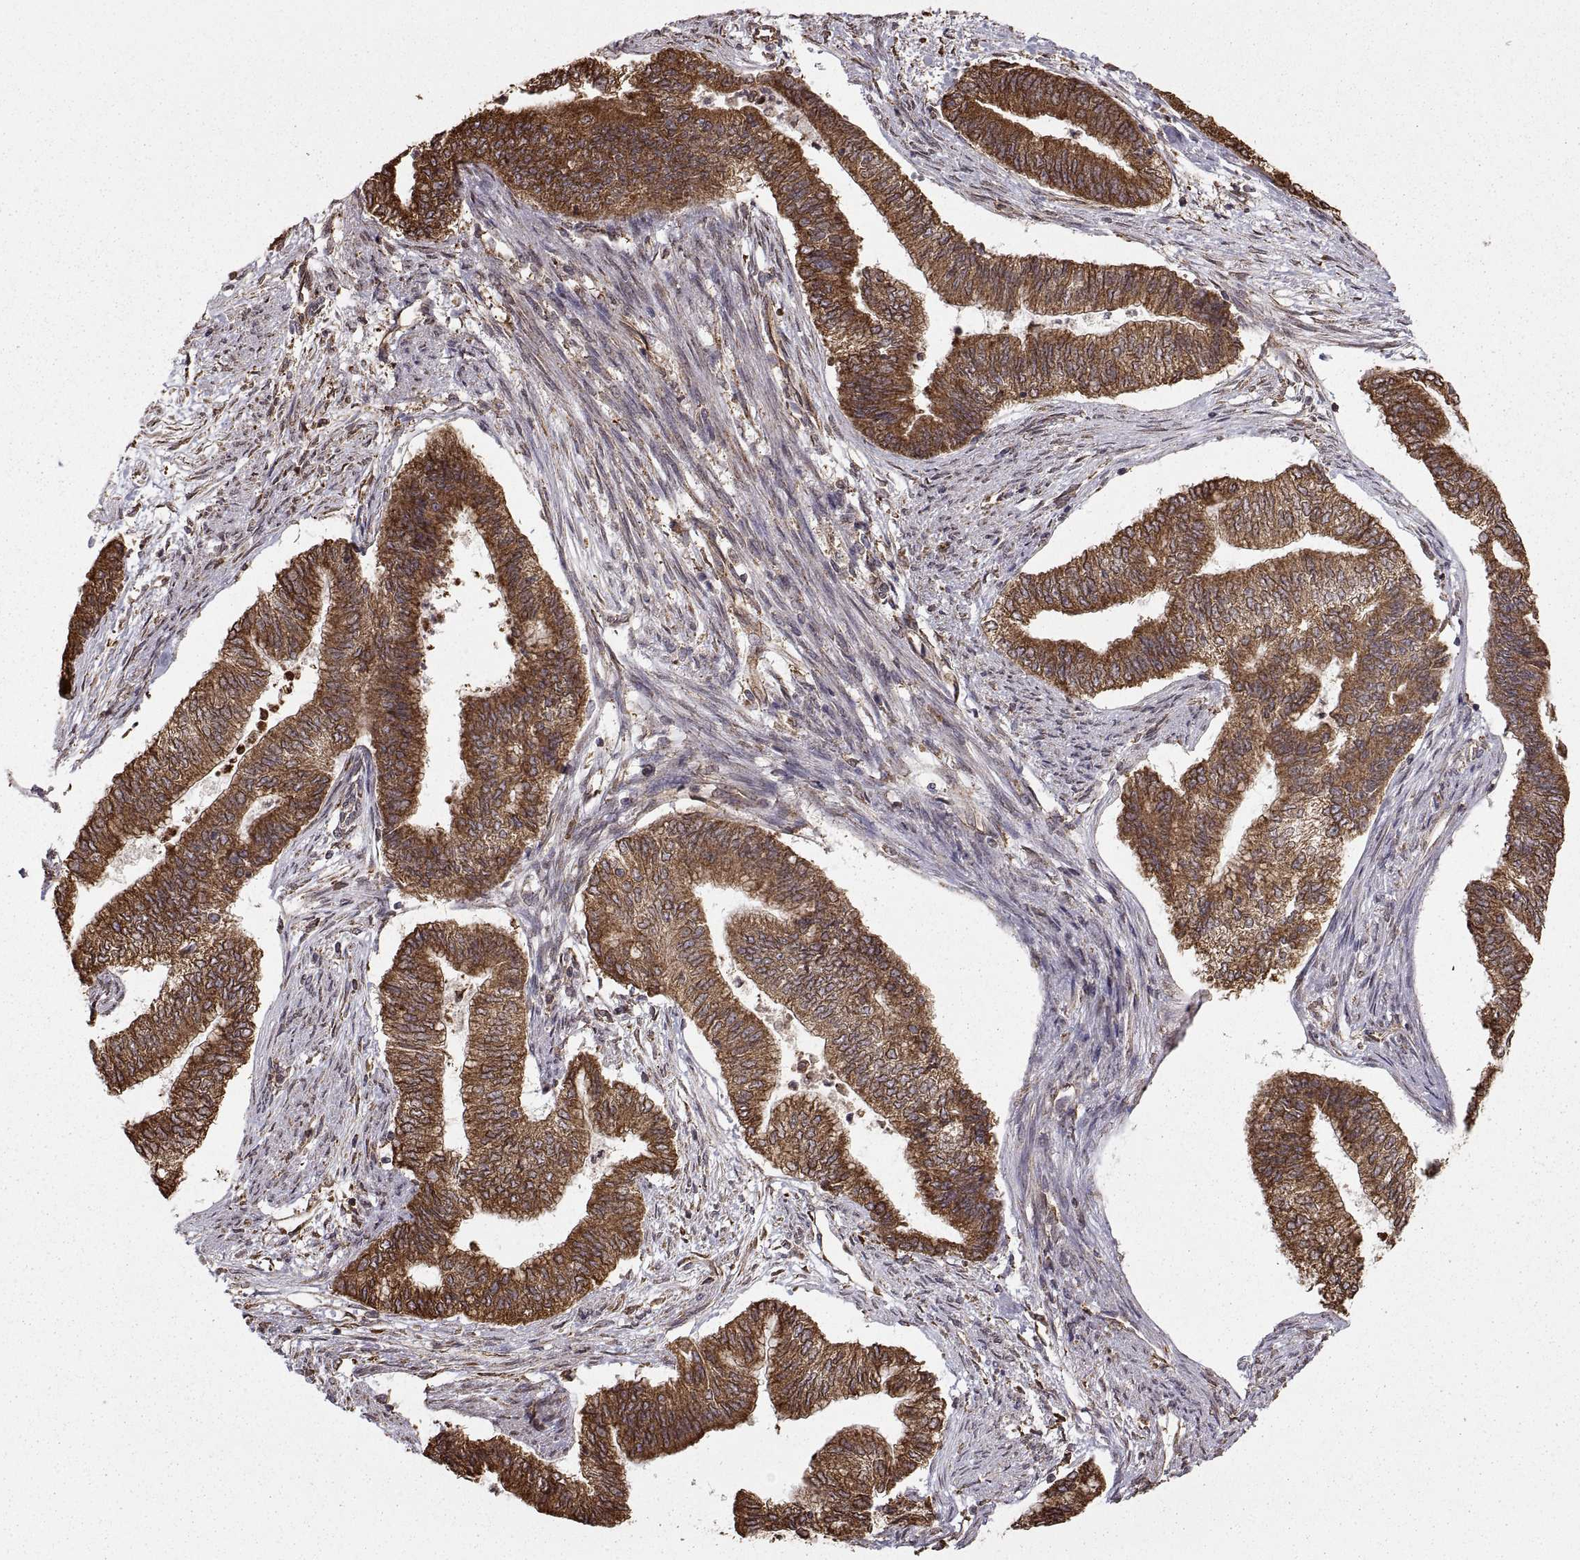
{"staining": {"intensity": "strong", "quantity": ">75%", "location": "cytoplasmic/membranous"}, "tissue": "endometrial cancer", "cell_type": "Tumor cells", "image_type": "cancer", "snomed": [{"axis": "morphology", "description": "Adenocarcinoma, NOS"}, {"axis": "topography", "description": "Endometrium"}], "caption": "Tumor cells exhibit high levels of strong cytoplasmic/membranous staining in approximately >75% of cells in endometrial cancer (adenocarcinoma).", "gene": "PDIA3", "patient": {"sex": "female", "age": 65}}